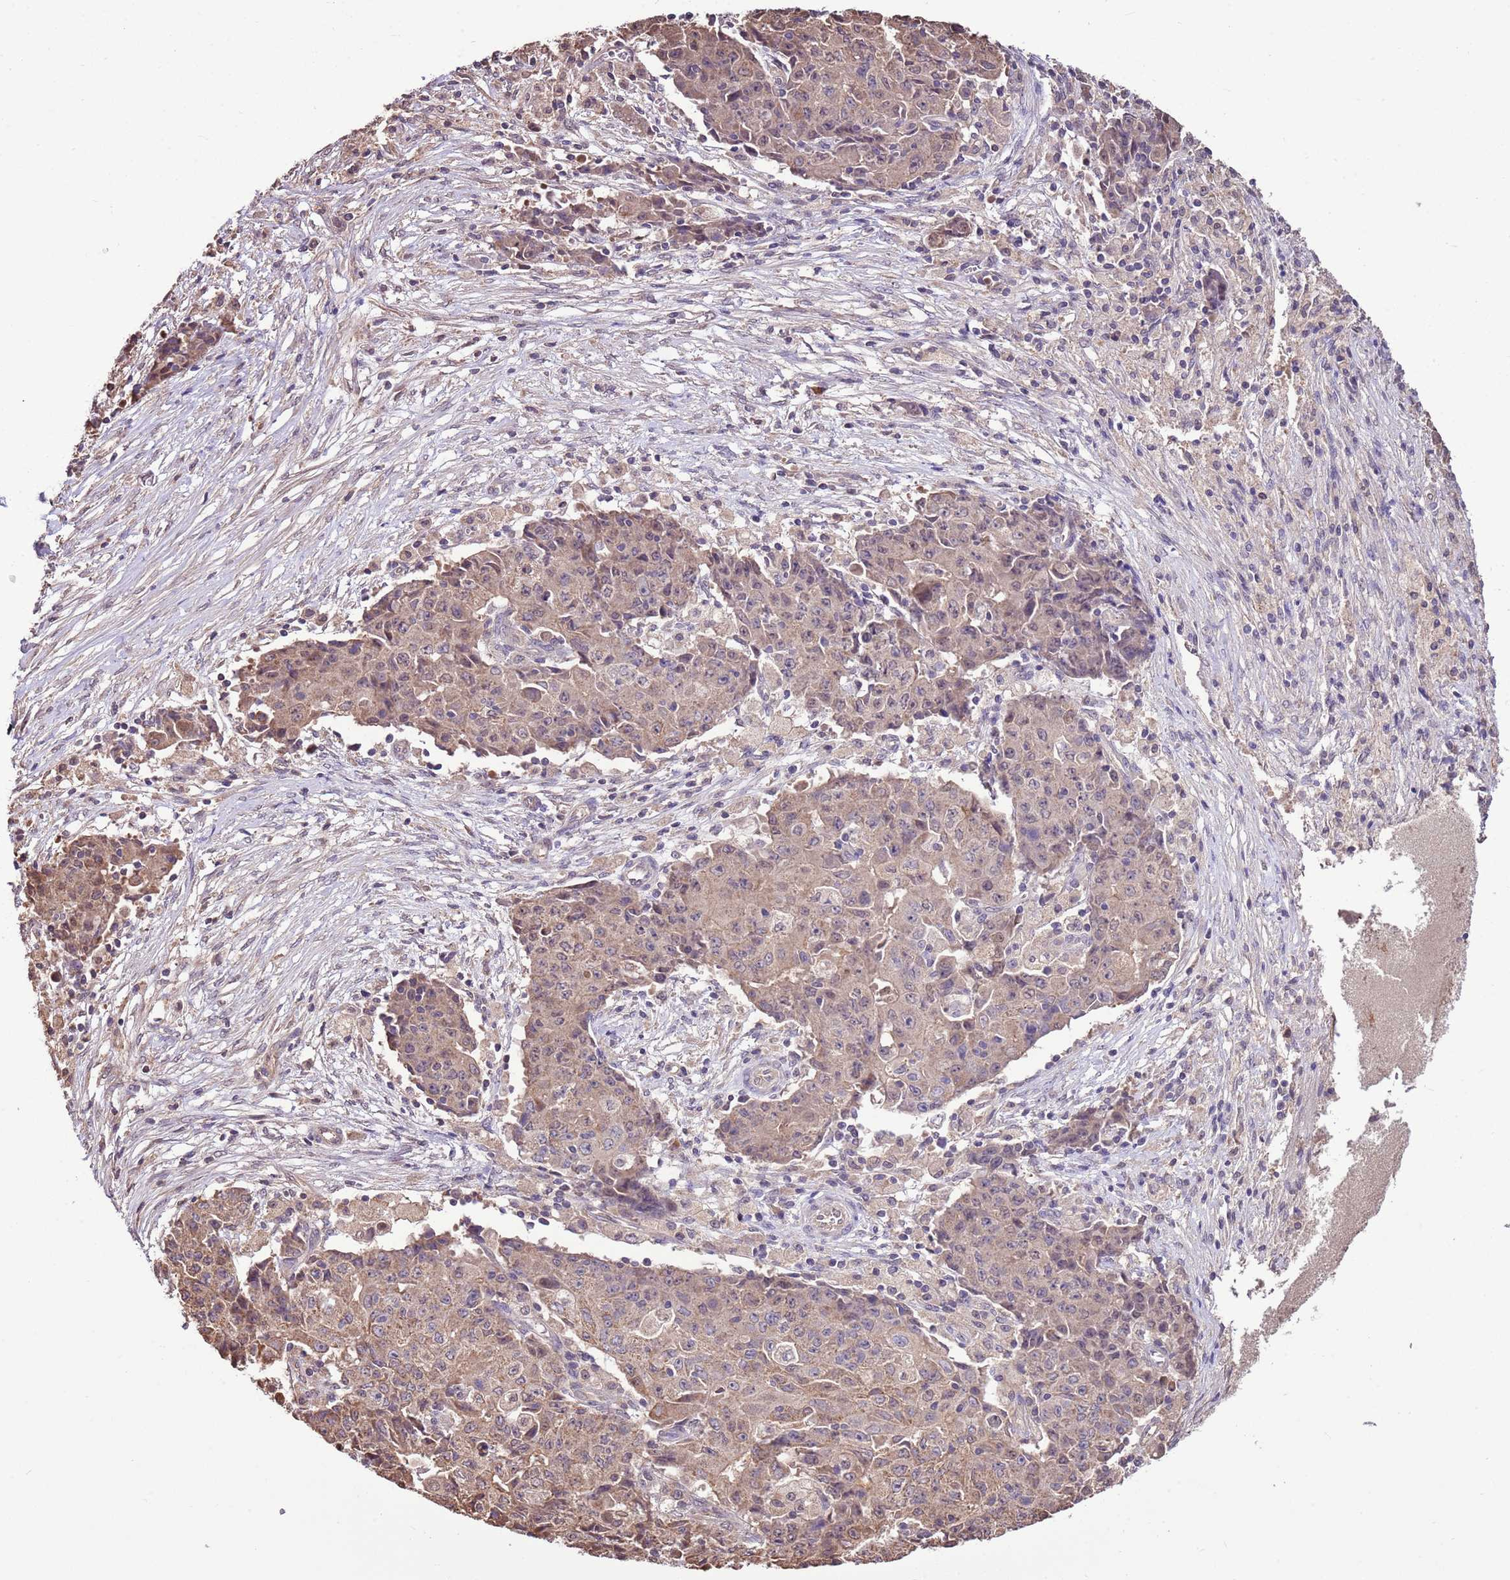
{"staining": {"intensity": "weak", "quantity": "25%-75%", "location": "cytoplasmic/membranous"}, "tissue": "ovarian cancer", "cell_type": "Tumor cells", "image_type": "cancer", "snomed": [{"axis": "morphology", "description": "Carcinoma, endometroid"}, {"axis": "topography", "description": "Ovary"}], "caption": "Ovarian cancer stained with a protein marker displays weak staining in tumor cells.", "gene": "BBS5", "patient": {"sex": "female", "age": 42}}